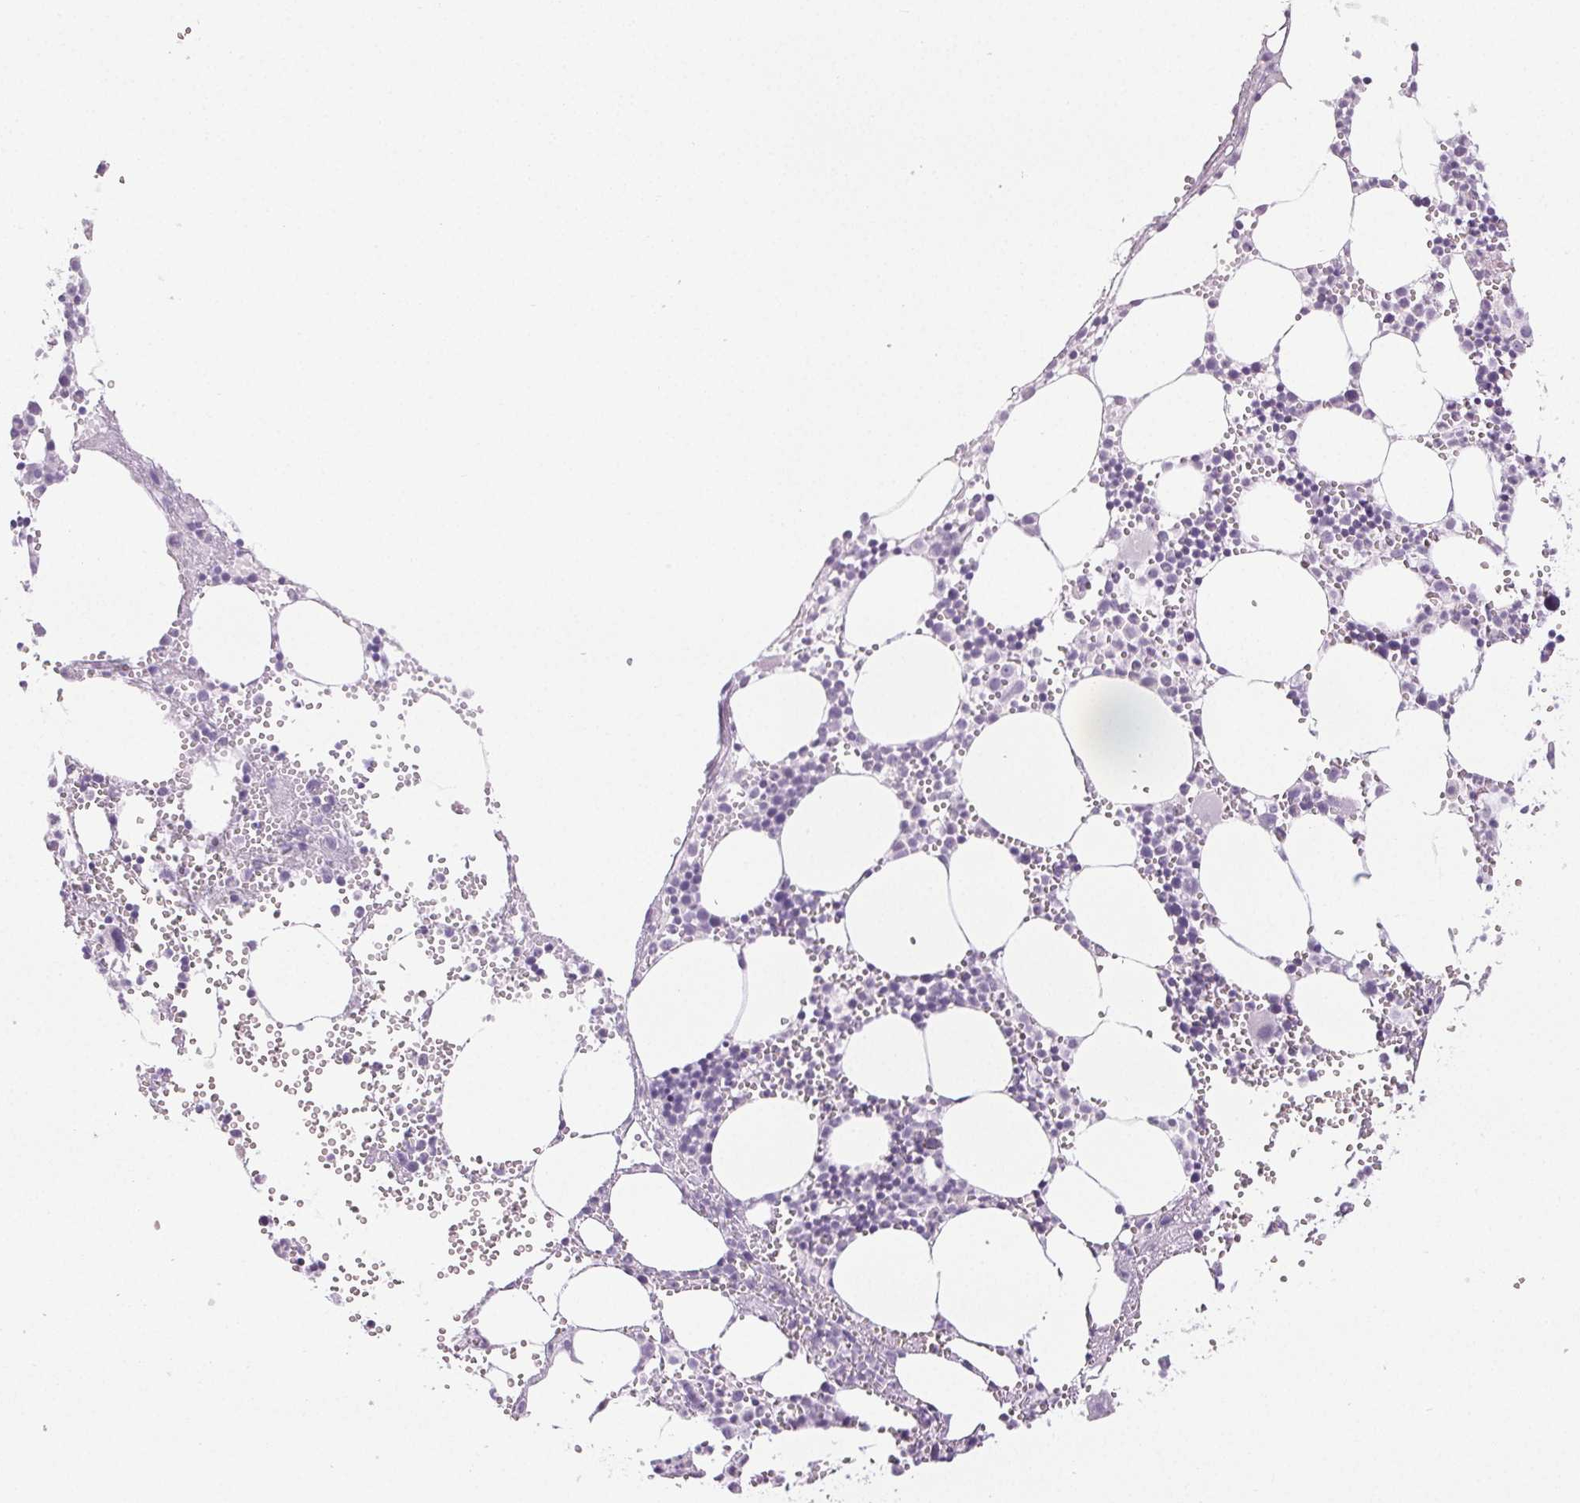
{"staining": {"intensity": "negative", "quantity": "none", "location": "none"}, "tissue": "bone marrow", "cell_type": "Hematopoietic cells", "image_type": "normal", "snomed": [{"axis": "morphology", "description": "Normal tissue, NOS"}, {"axis": "topography", "description": "Bone marrow"}], "caption": "DAB immunohistochemical staining of unremarkable human bone marrow shows no significant expression in hematopoietic cells.", "gene": "COL7A1", "patient": {"sex": "male", "age": 89}}